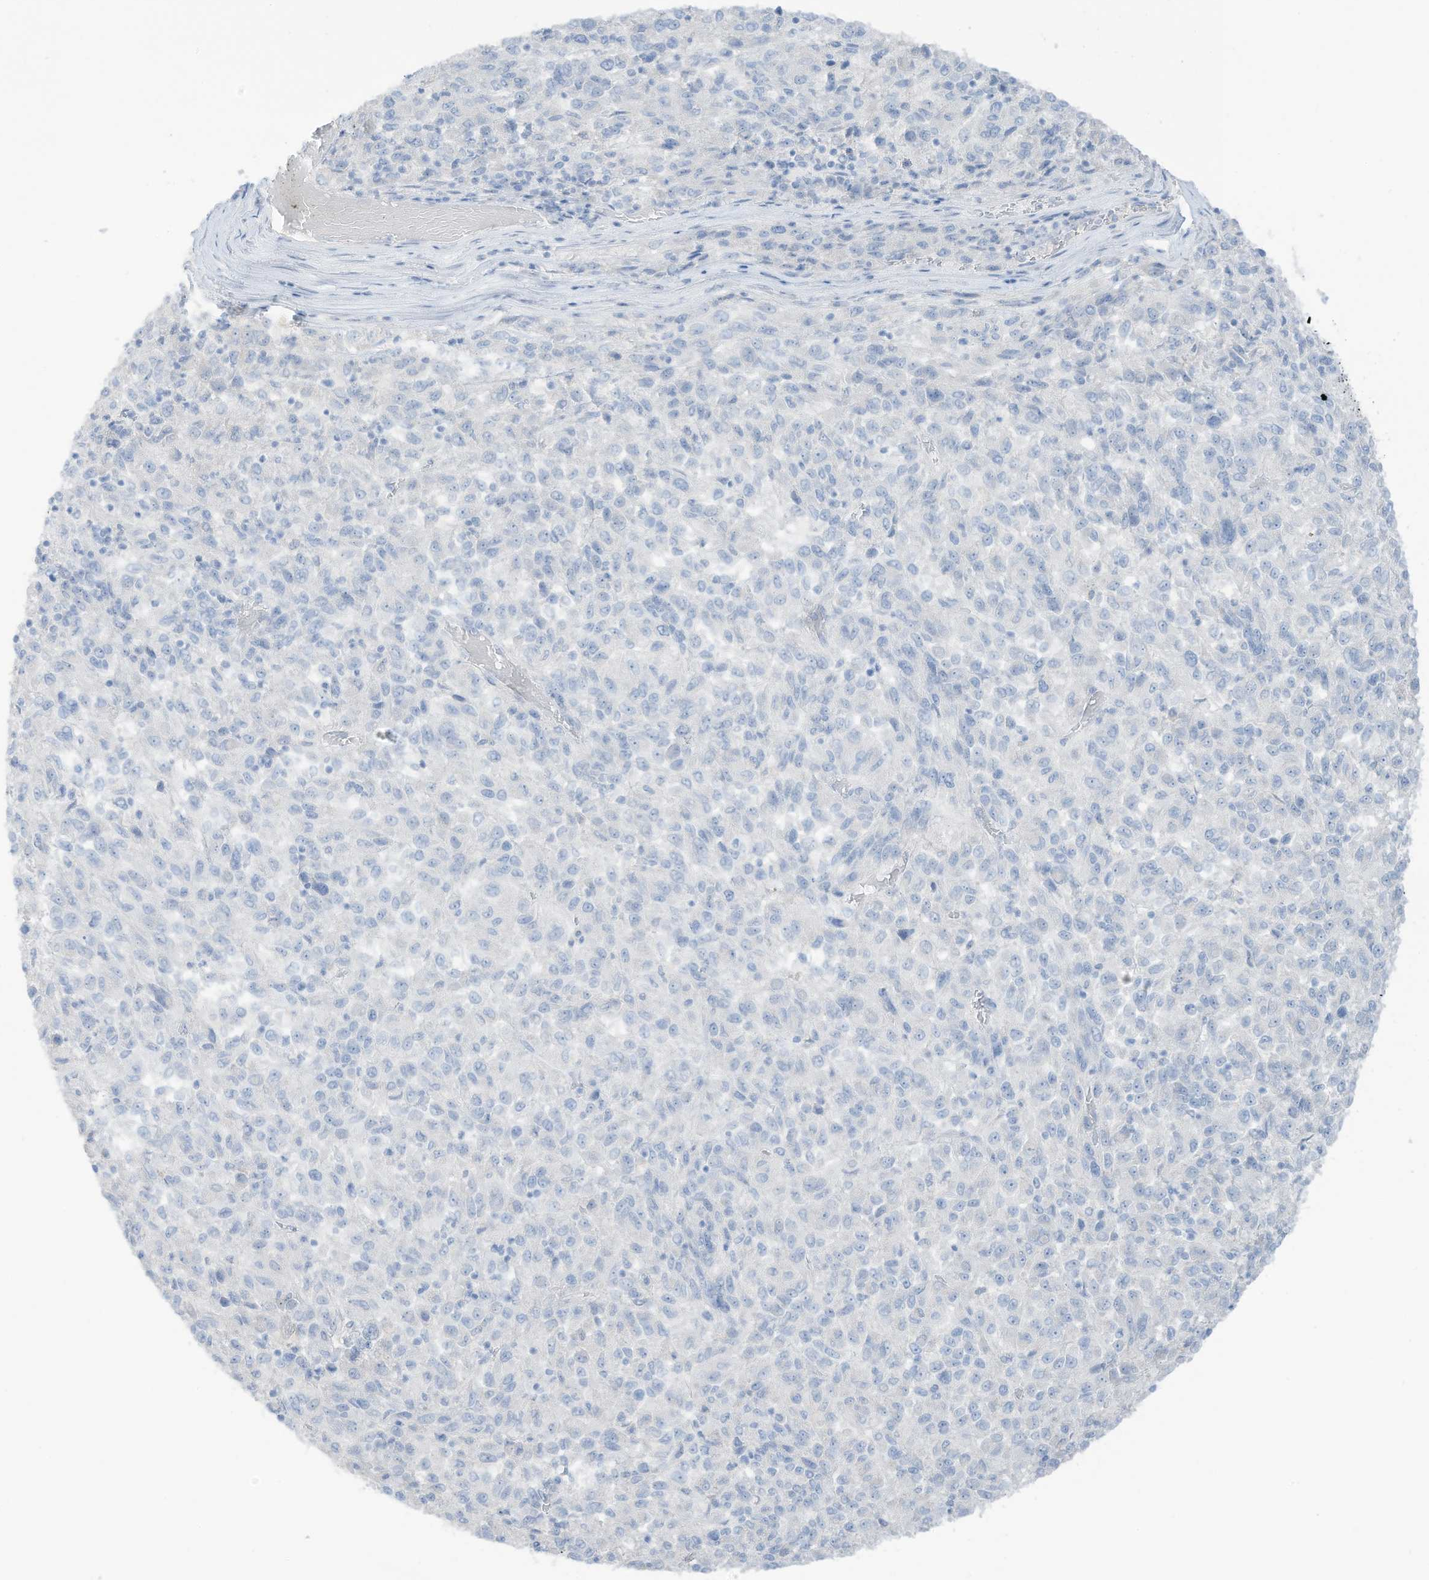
{"staining": {"intensity": "moderate", "quantity": "25%-75%", "location": "cytoplasmic/membranous"}, "tissue": "melanoma", "cell_type": "Tumor cells", "image_type": "cancer", "snomed": [{"axis": "morphology", "description": "Malignant melanoma, Metastatic site"}, {"axis": "topography", "description": "Lung"}], "caption": "This histopathology image exhibits immunohistochemistry staining of human melanoma, with medium moderate cytoplasmic/membranous staining in about 25%-75% of tumor cells.", "gene": "CGAS", "patient": {"sex": "male", "age": 64}}